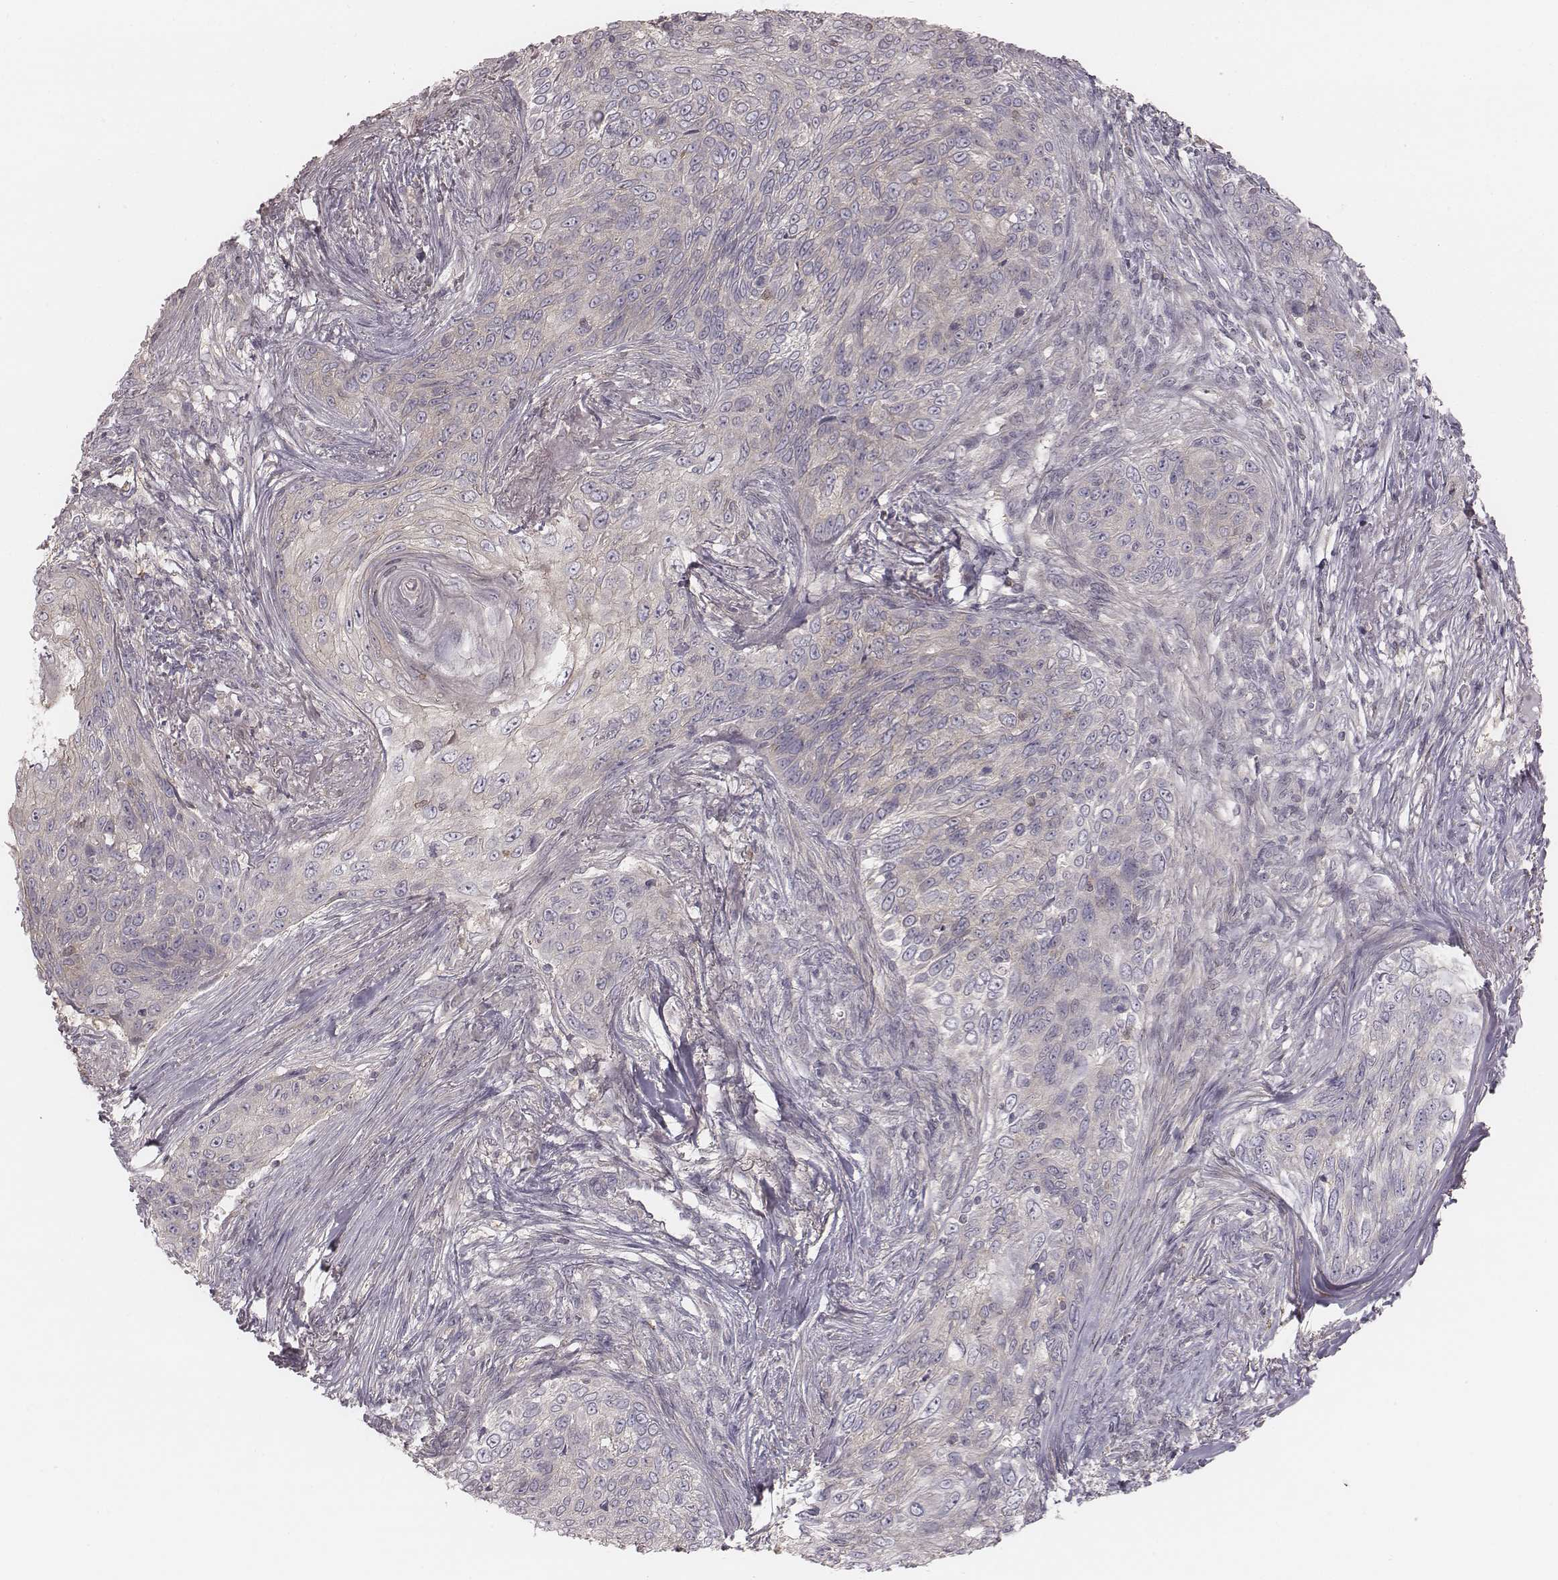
{"staining": {"intensity": "negative", "quantity": "none", "location": "none"}, "tissue": "skin cancer", "cell_type": "Tumor cells", "image_type": "cancer", "snomed": [{"axis": "morphology", "description": "Squamous cell carcinoma, NOS"}, {"axis": "topography", "description": "Skin"}], "caption": "Human skin cancer (squamous cell carcinoma) stained for a protein using immunohistochemistry demonstrates no positivity in tumor cells.", "gene": "TDRD5", "patient": {"sex": "male", "age": 92}}